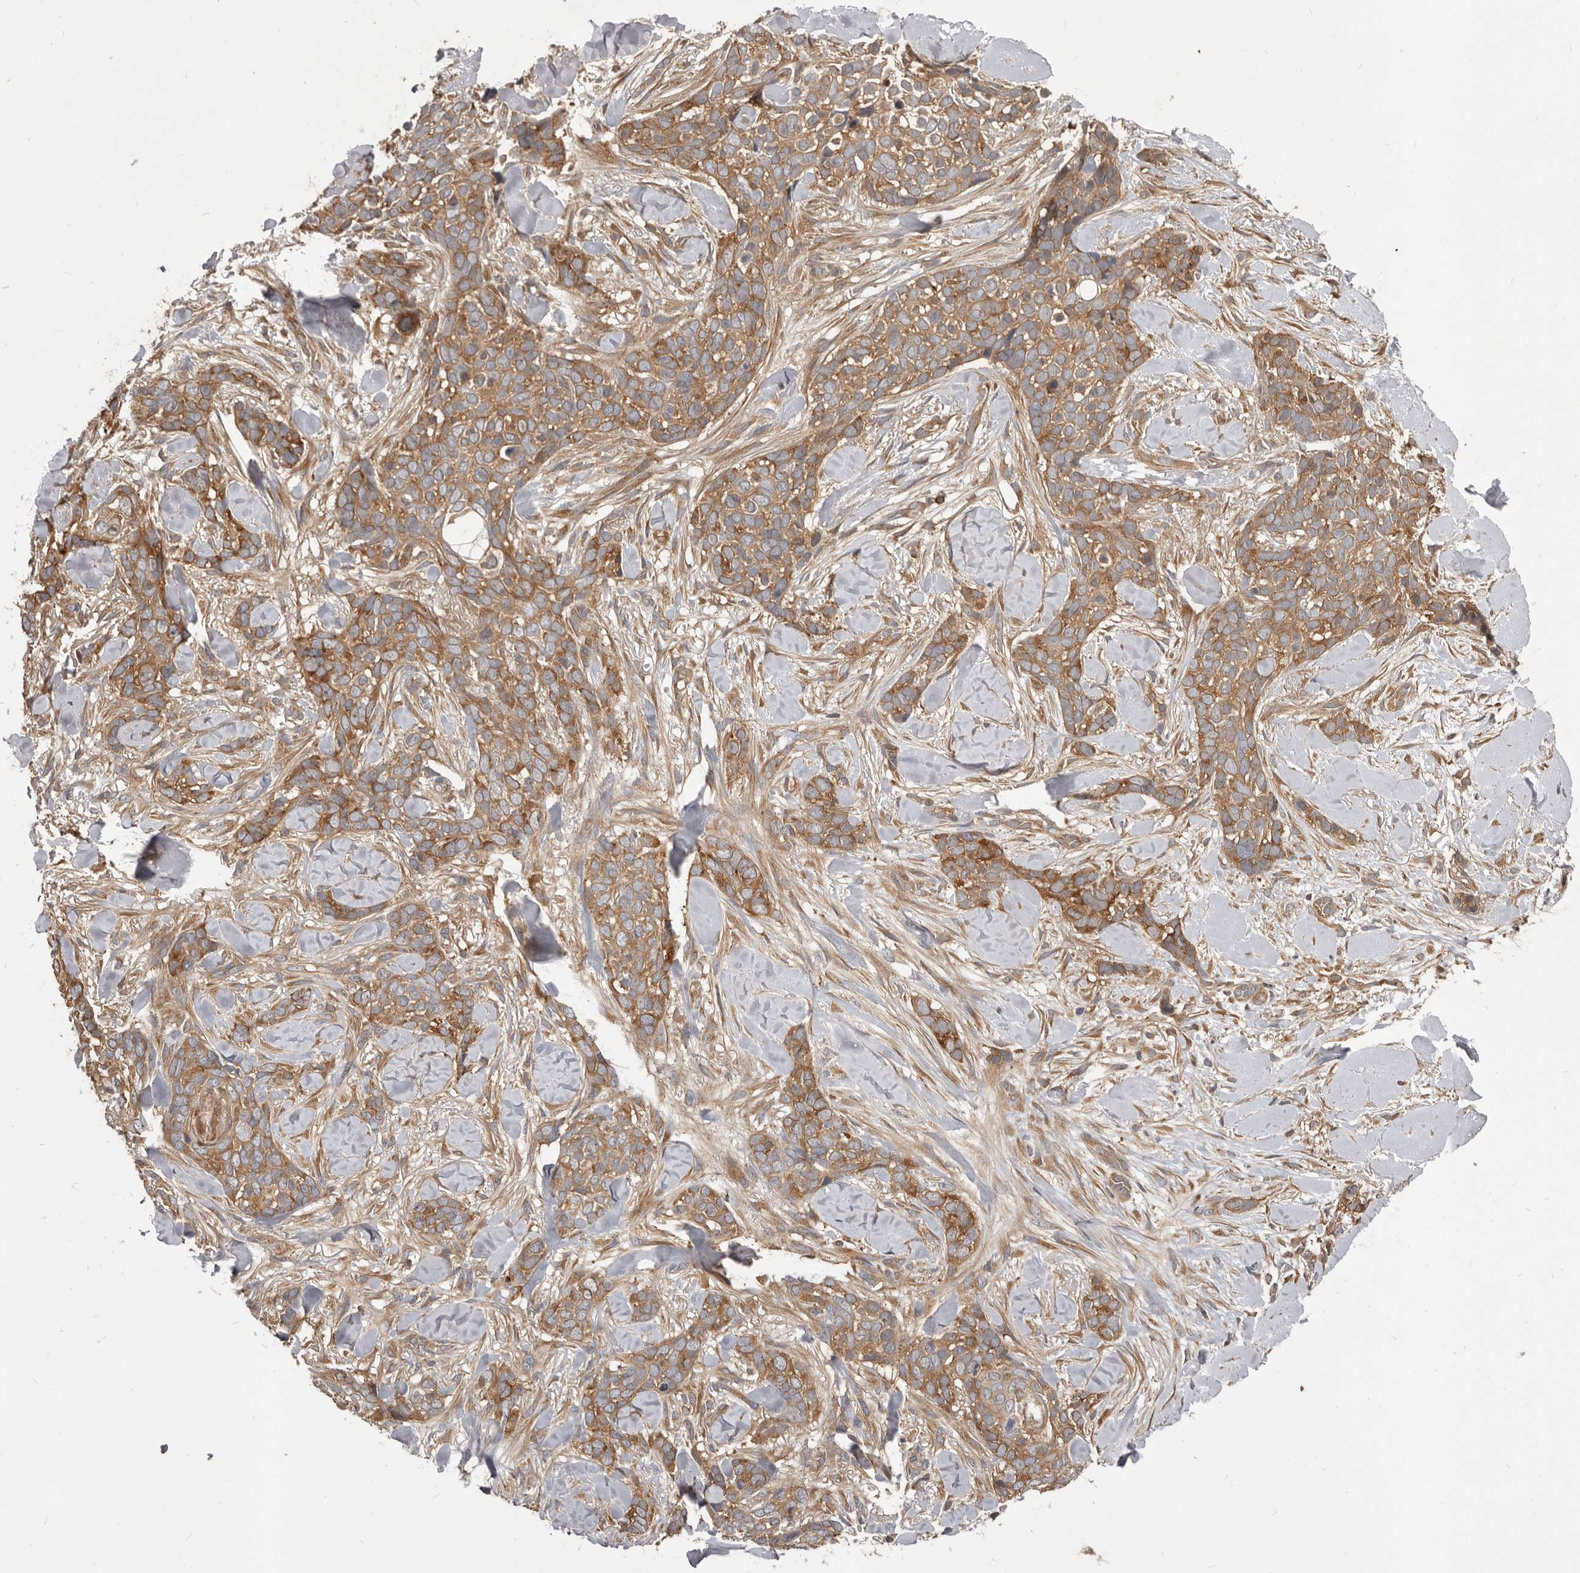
{"staining": {"intensity": "moderate", "quantity": ">75%", "location": "cytoplasmic/membranous"}, "tissue": "skin cancer", "cell_type": "Tumor cells", "image_type": "cancer", "snomed": [{"axis": "morphology", "description": "Basal cell carcinoma"}, {"axis": "topography", "description": "Skin"}], "caption": "There is medium levels of moderate cytoplasmic/membranous staining in tumor cells of skin cancer (basal cell carcinoma), as demonstrated by immunohistochemical staining (brown color).", "gene": "HBS1L", "patient": {"sex": "female", "age": 82}}